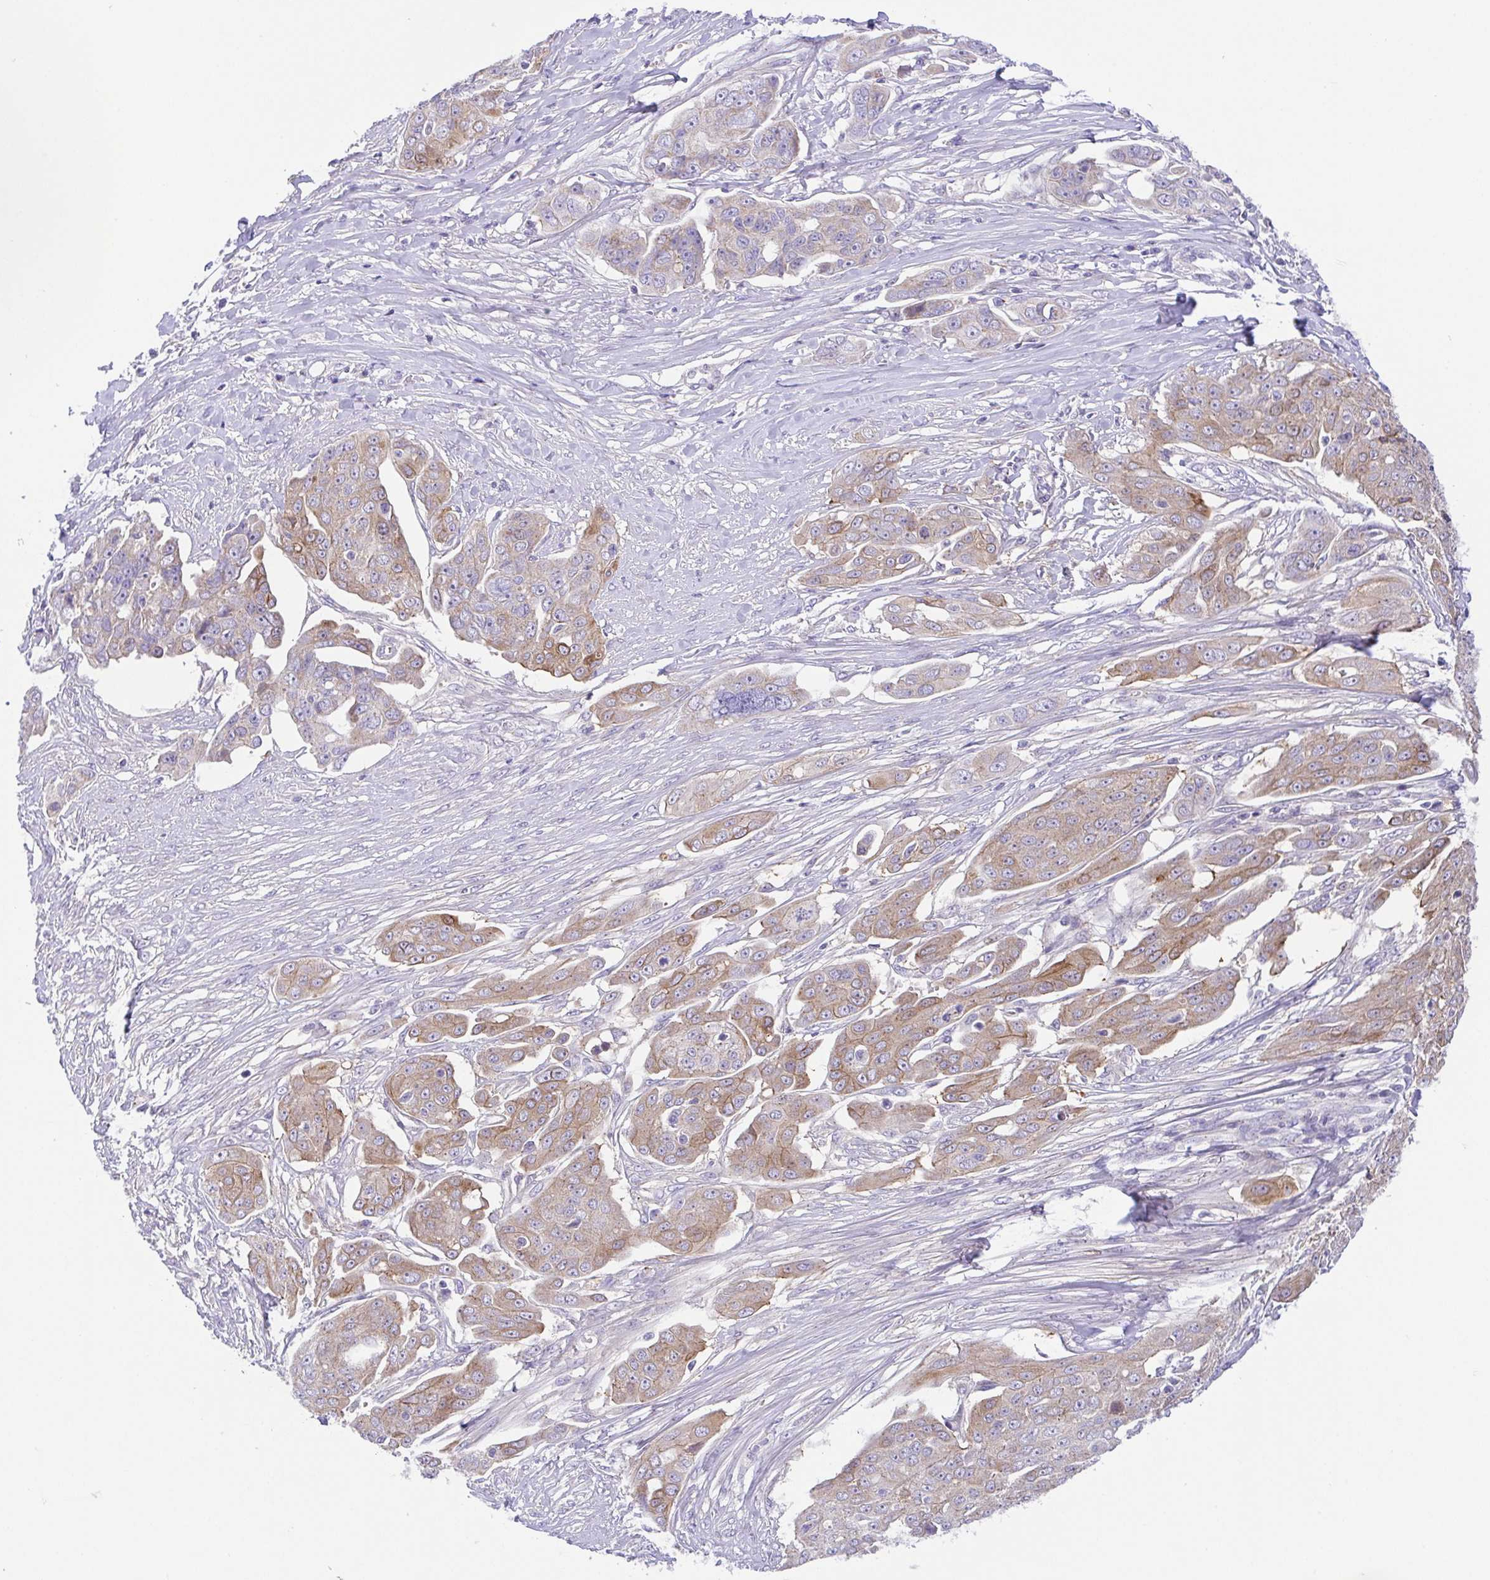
{"staining": {"intensity": "weak", "quantity": "25%-75%", "location": "cytoplasmic/membranous"}, "tissue": "ovarian cancer", "cell_type": "Tumor cells", "image_type": "cancer", "snomed": [{"axis": "morphology", "description": "Carcinoma, endometroid"}, {"axis": "topography", "description": "Ovary"}], "caption": "Tumor cells display weak cytoplasmic/membranous positivity in approximately 25%-75% of cells in endometroid carcinoma (ovarian).", "gene": "SLC13A1", "patient": {"sex": "female", "age": 70}}